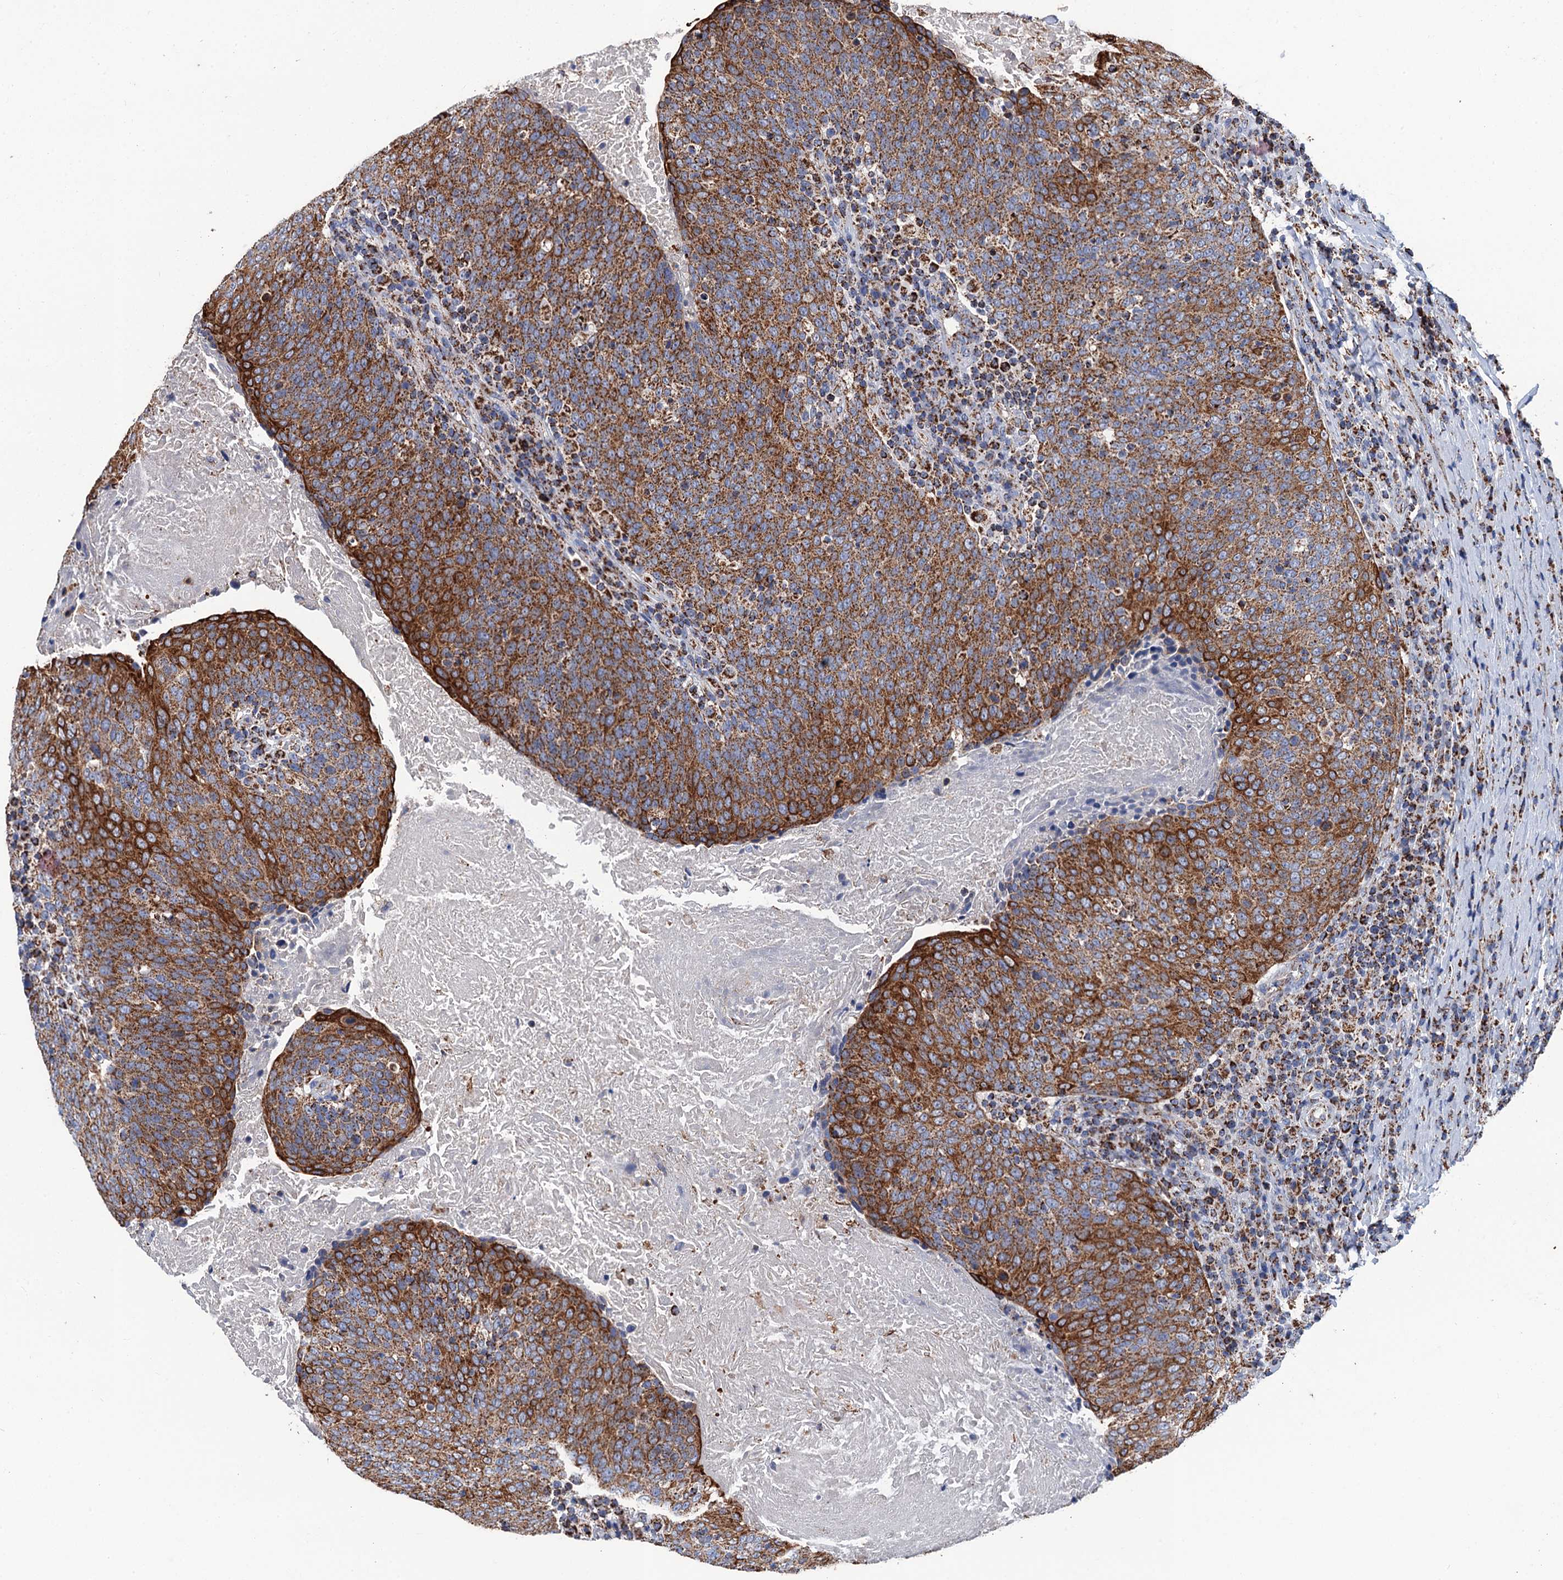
{"staining": {"intensity": "strong", "quantity": ">75%", "location": "cytoplasmic/membranous"}, "tissue": "head and neck cancer", "cell_type": "Tumor cells", "image_type": "cancer", "snomed": [{"axis": "morphology", "description": "Squamous cell carcinoma, NOS"}, {"axis": "morphology", "description": "Squamous cell carcinoma, metastatic, NOS"}, {"axis": "topography", "description": "Lymph node"}, {"axis": "topography", "description": "Head-Neck"}], "caption": "A brown stain highlights strong cytoplasmic/membranous positivity of a protein in human head and neck squamous cell carcinoma tumor cells.", "gene": "IVD", "patient": {"sex": "male", "age": 62}}